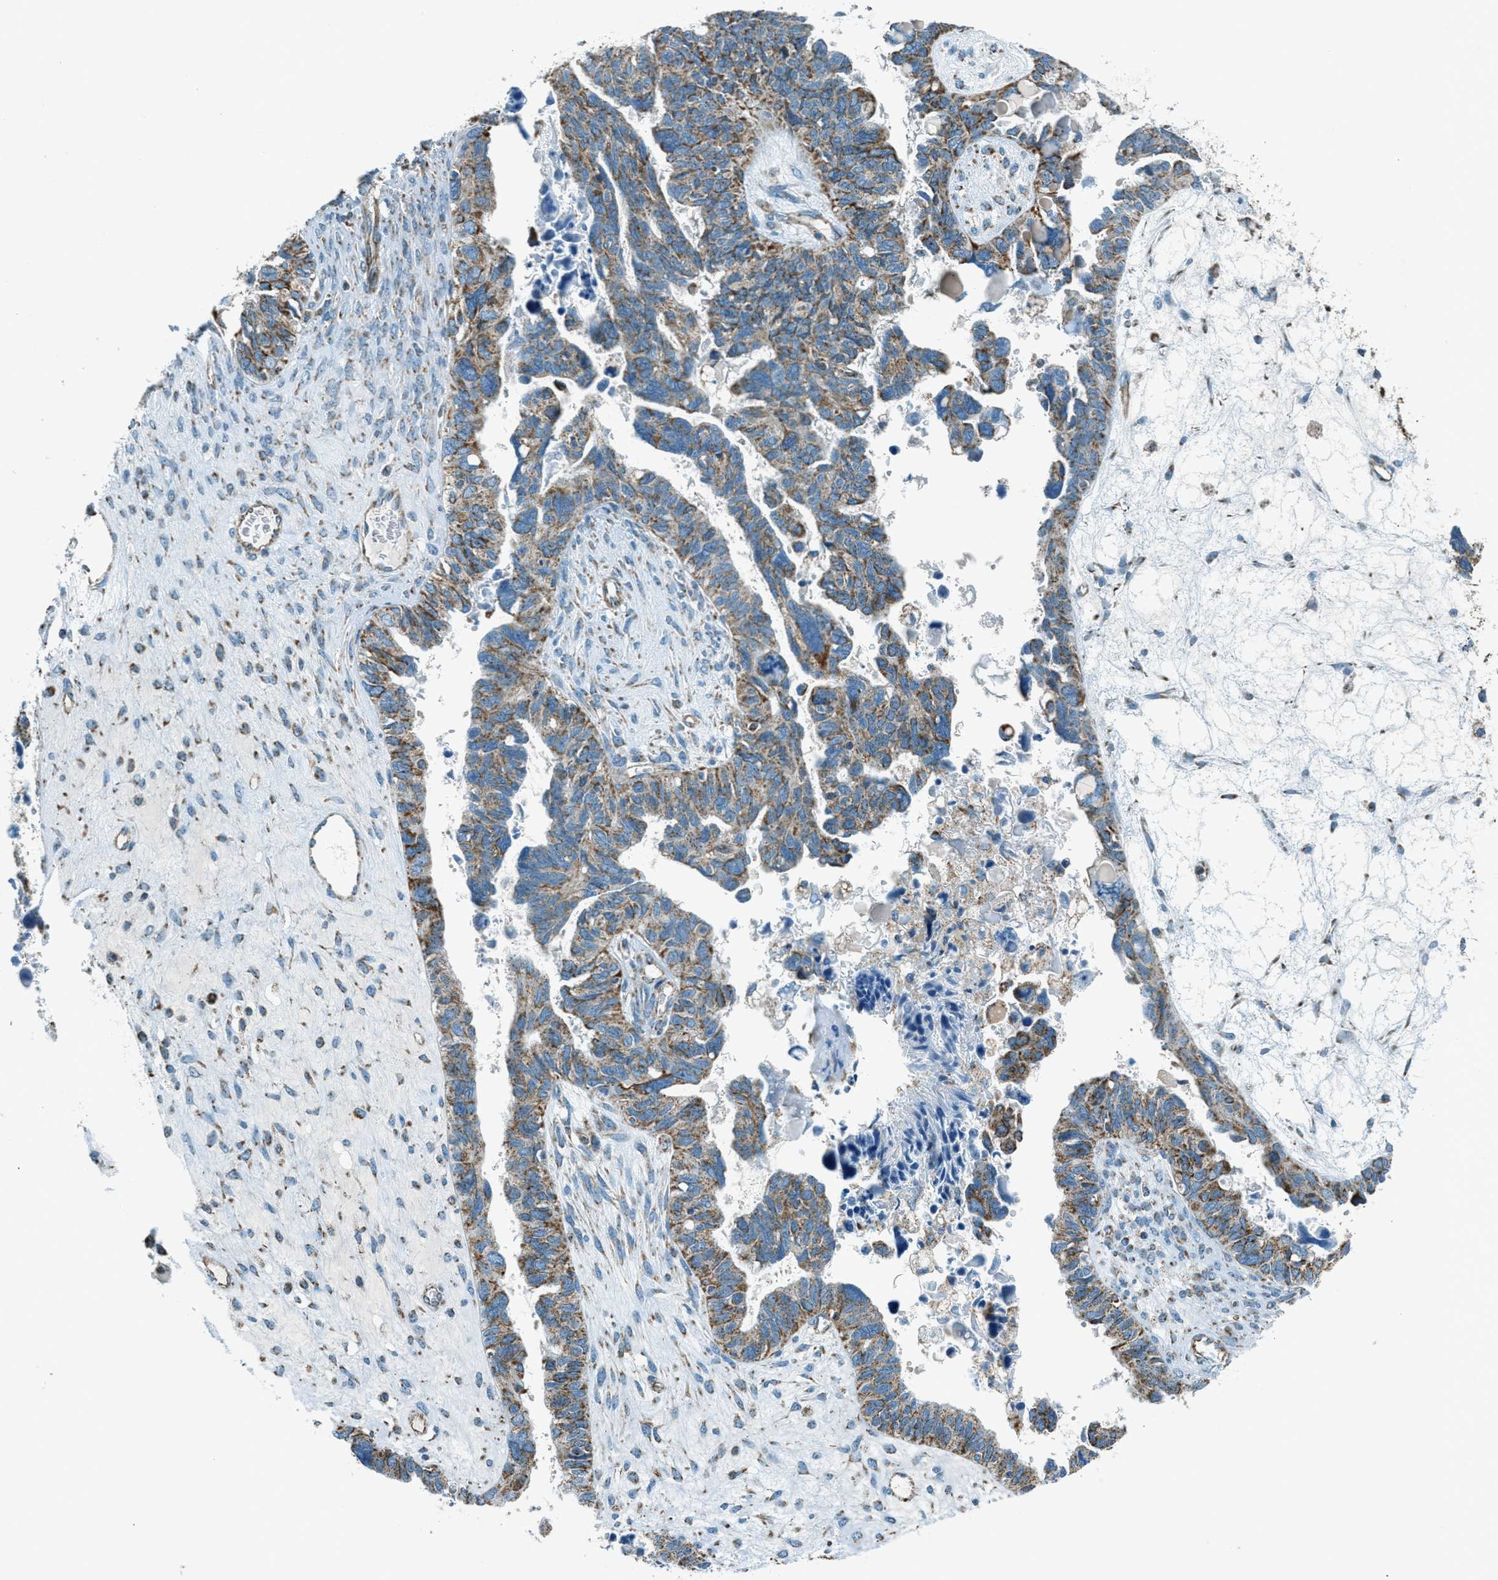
{"staining": {"intensity": "weak", "quantity": ">75%", "location": "cytoplasmic/membranous"}, "tissue": "ovarian cancer", "cell_type": "Tumor cells", "image_type": "cancer", "snomed": [{"axis": "morphology", "description": "Cystadenocarcinoma, serous, NOS"}, {"axis": "topography", "description": "Ovary"}], "caption": "Serous cystadenocarcinoma (ovarian) was stained to show a protein in brown. There is low levels of weak cytoplasmic/membranous positivity in approximately >75% of tumor cells.", "gene": "CHST15", "patient": {"sex": "female", "age": 79}}